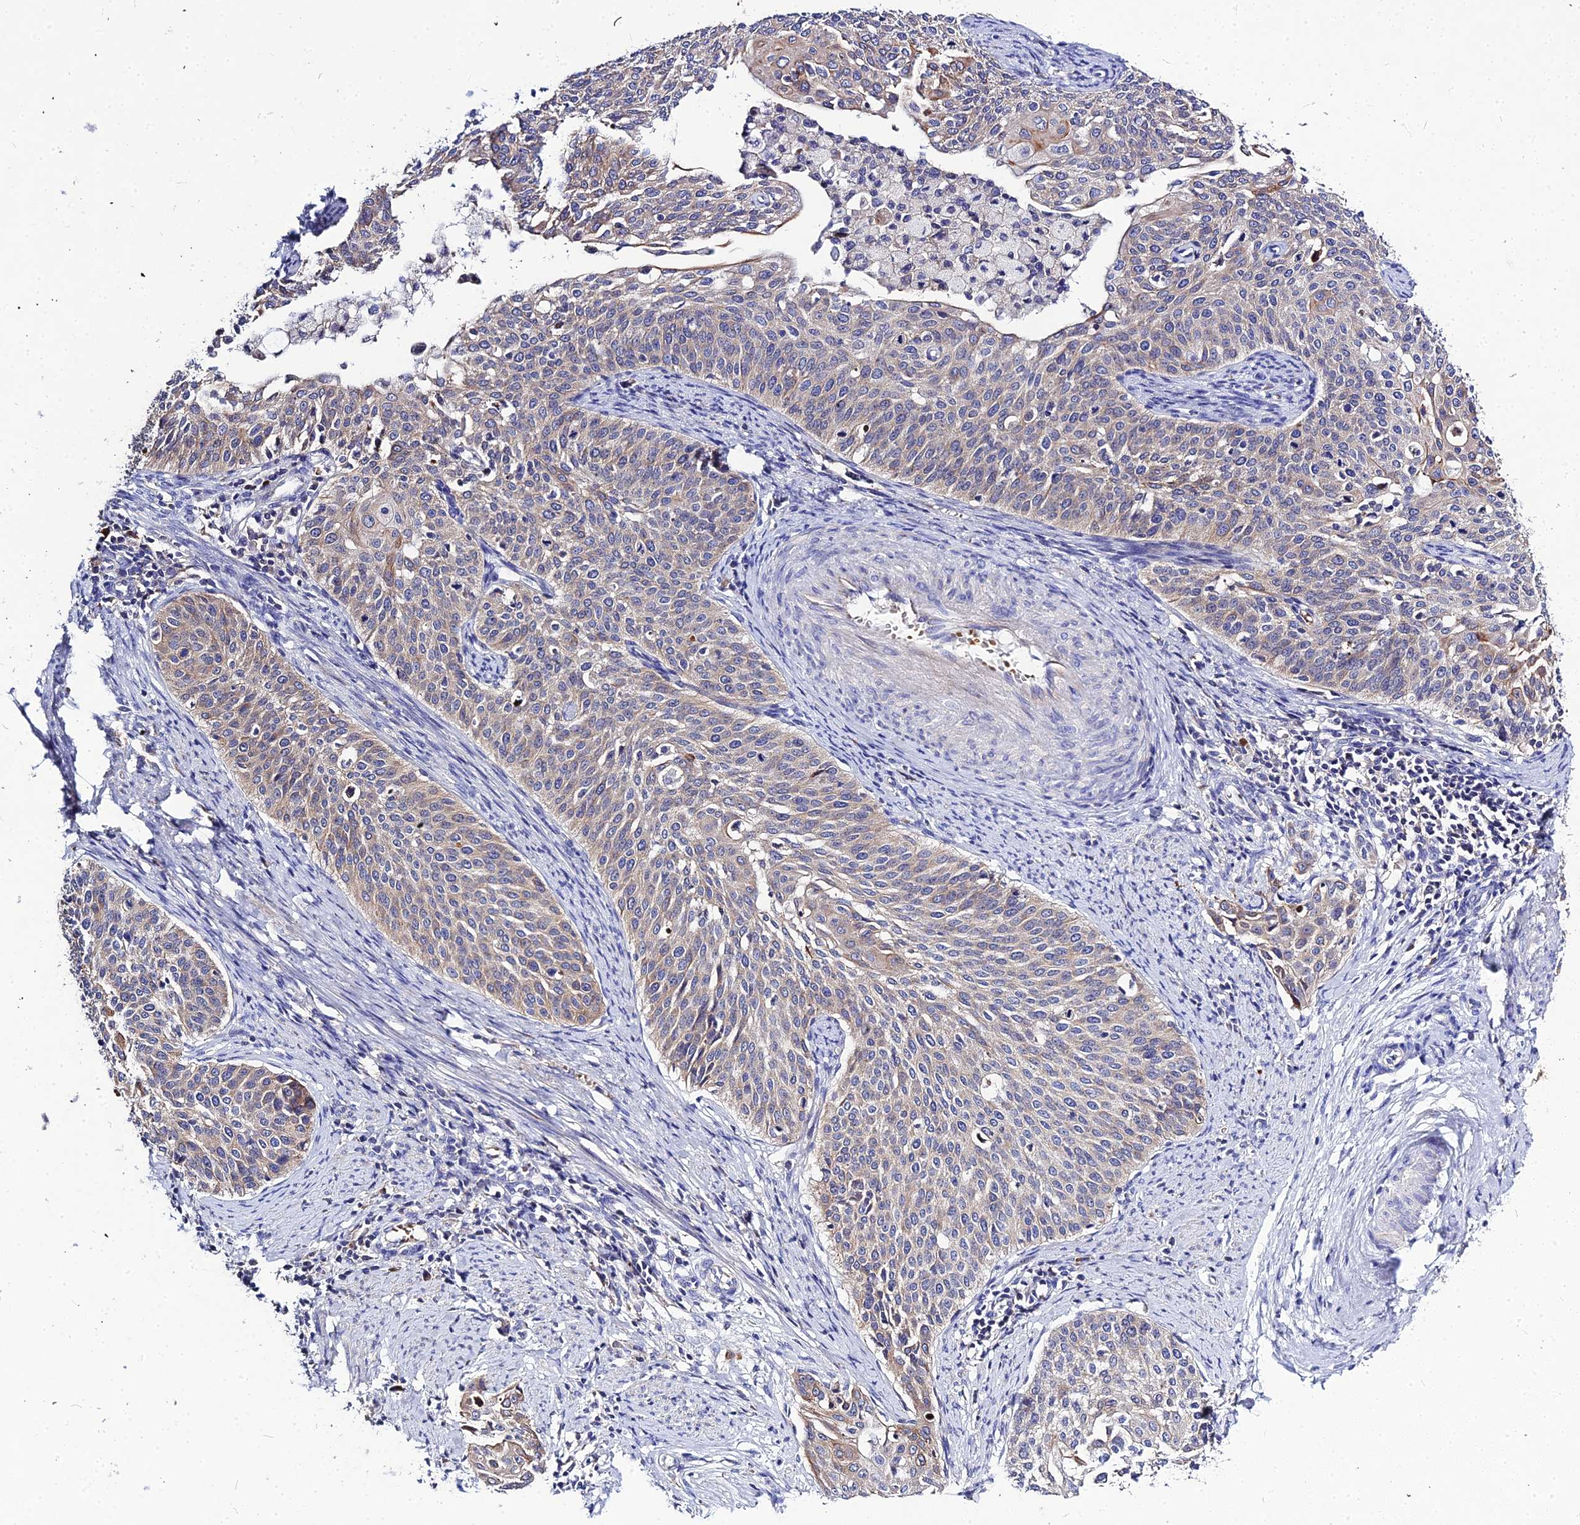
{"staining": {"intensity": "moderate", "quantity": "<25%", "location": "cytoplasmic/membranous"}, "tissue": "cervical cancer", "cell_type": "Tumor cells", "image_type": "cancer", "snomed": [{"axis": "morphology", "description": "Squamous cell carcinoma, NOS"}, {"axis": "topography", "description": "Cervix"}], "caption": "Moderate cytoplasmic/membranous expression is identified in about <25% of tumor cells in cervical squamous cell carcinoma.", "gene": "DMRTA1", "patient": {"sex": "female", "age": 44}}